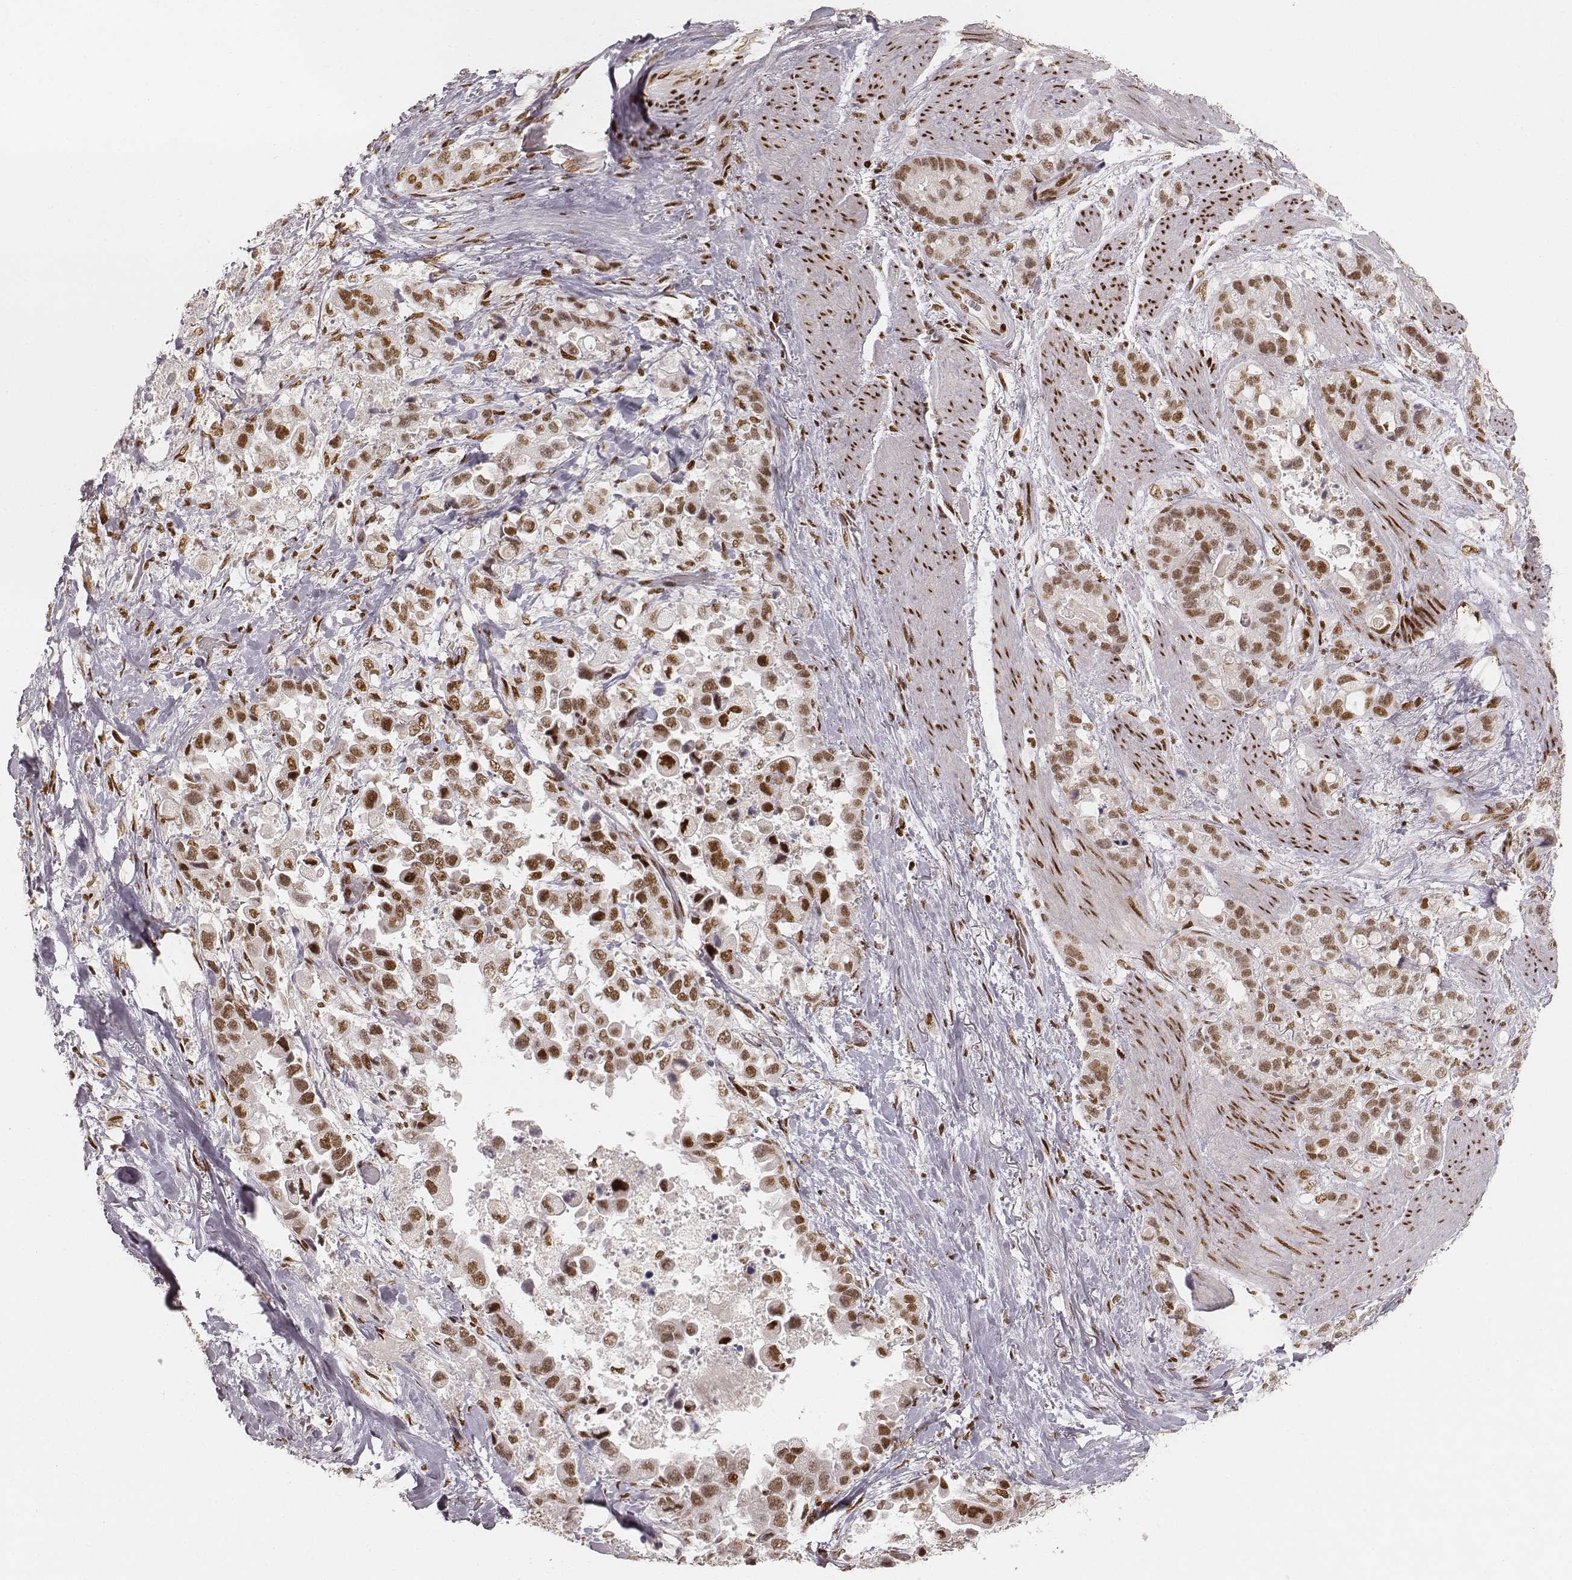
{"staining": {"intensity": "moderate", "quantity": ">75%", "location": "nuclear"}, "tissue": "stomach cancer", "cell_type": "Tumor cells", "image_type": "cancer", "snomed": [{"axis": "morphology", "description": "Adenocarcinoma, NOS"}, {"axis": "topography", "description": "Stomach"}], "caption": "Moderate nuclear protein positivity is identified in about >75% of tumor cells in stomach adenocarcinoma. The staining was performed using DAB, with brown indicating positive protein expression. Nuclei are stained blue with hematoxylin.", "gene": "HNRNPC", "patient": {"sex": "male", "age": 59}}